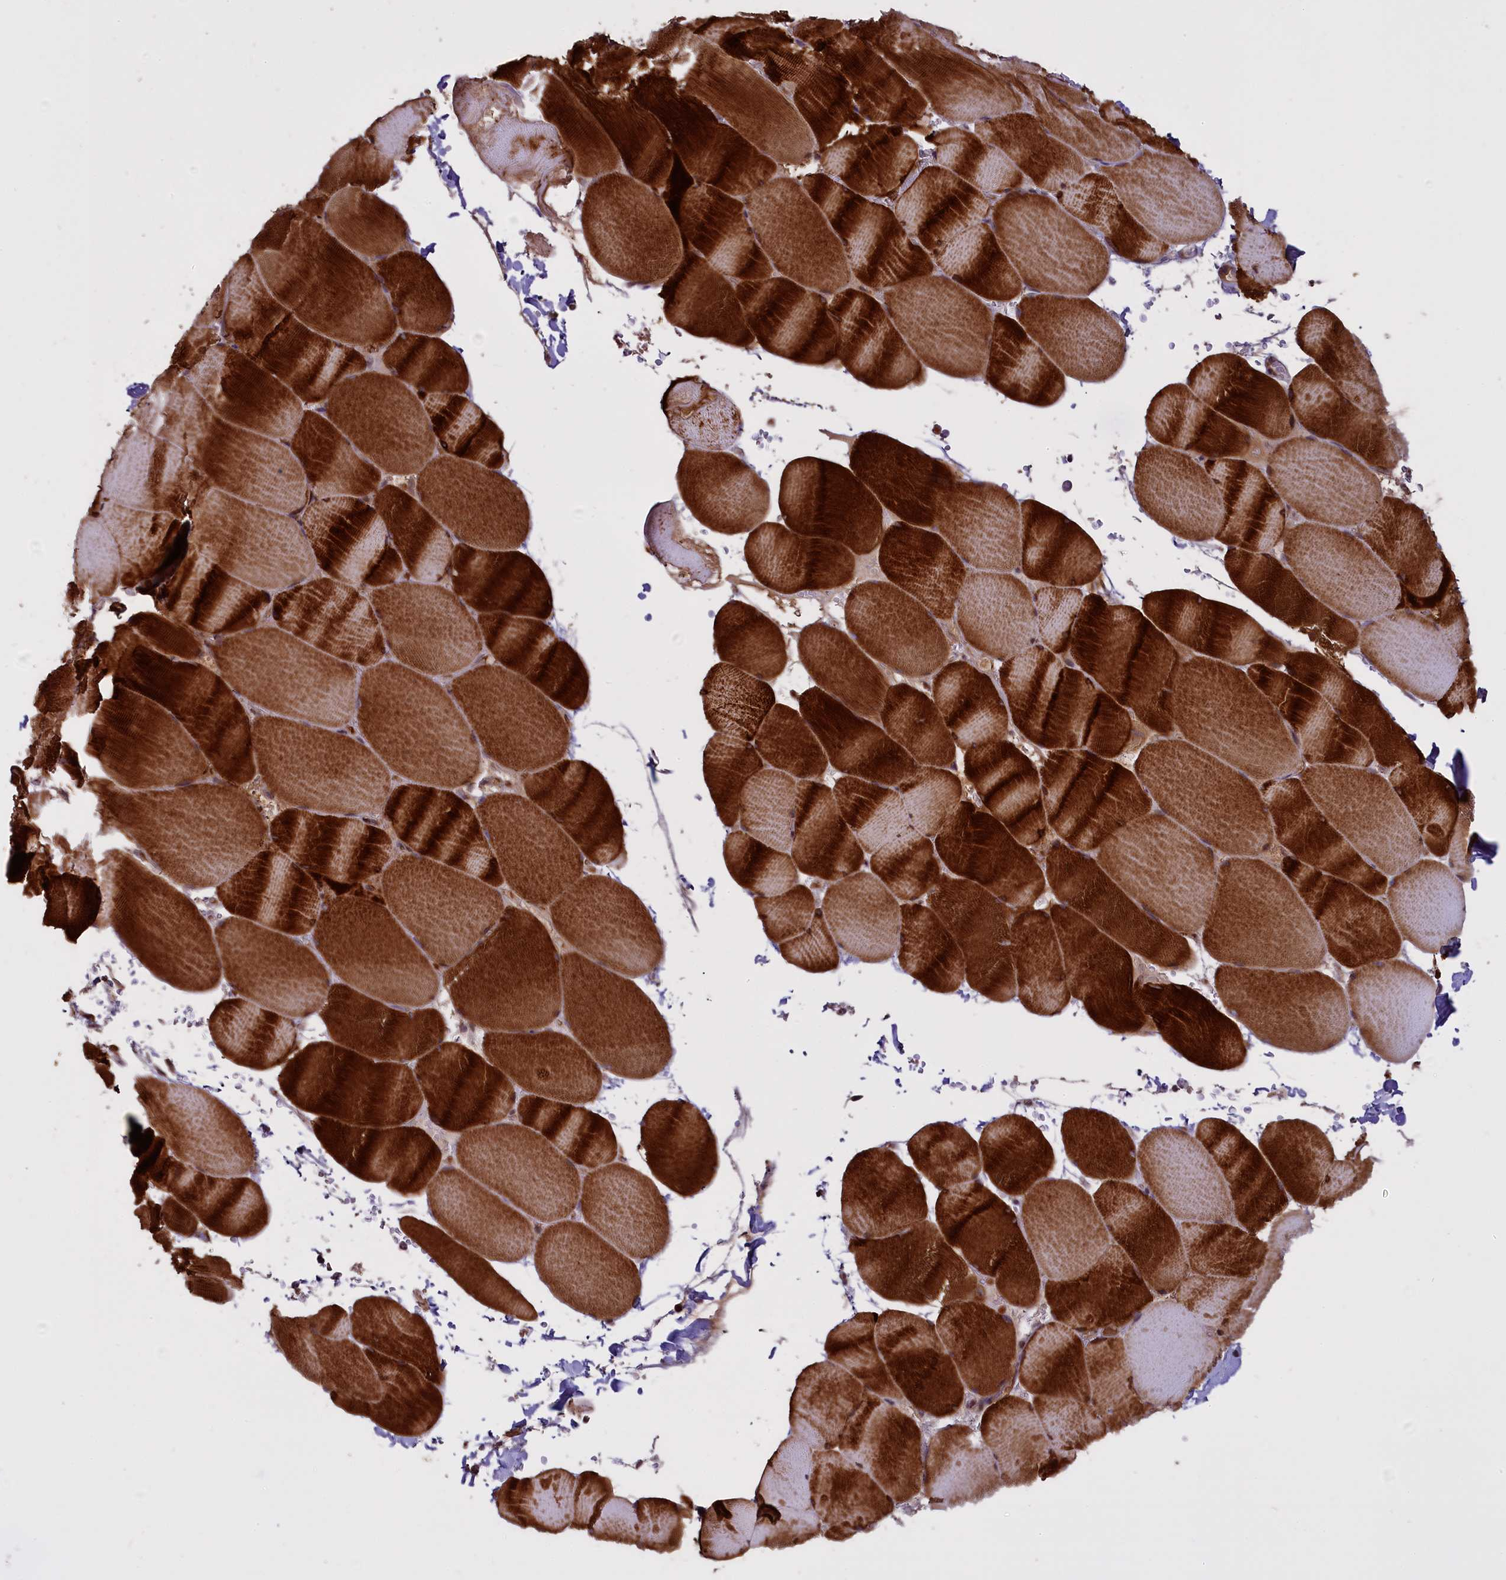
{"staining": {"intensity": "strong", "quantity": ">75%", "location": "cytoplasmic/membranous"}, "tissue": "skeletal muscle", "cell_type": "Myocytes", "image_type": "normal", "snomed": [{"axis": "morphology", "description": "Normal tissue, NOS"}, {"axis": "topography", "description": "Skeletal muscle"}, {"axis": "topography", "description": "Head-Neck"}], "caption": "Immunohistochemistry (IHC) image of normal skeletal muscle: skeletal muscle stained using immunohistochemistry exhibits high levels of strong protein expression localized specifically in the cytoplasmic/membranous of myocytes, appearing as a cytoplasmic/membranous brown color.", "gene": "ENHO", "patient": {"sex": "male", "age": 66}}